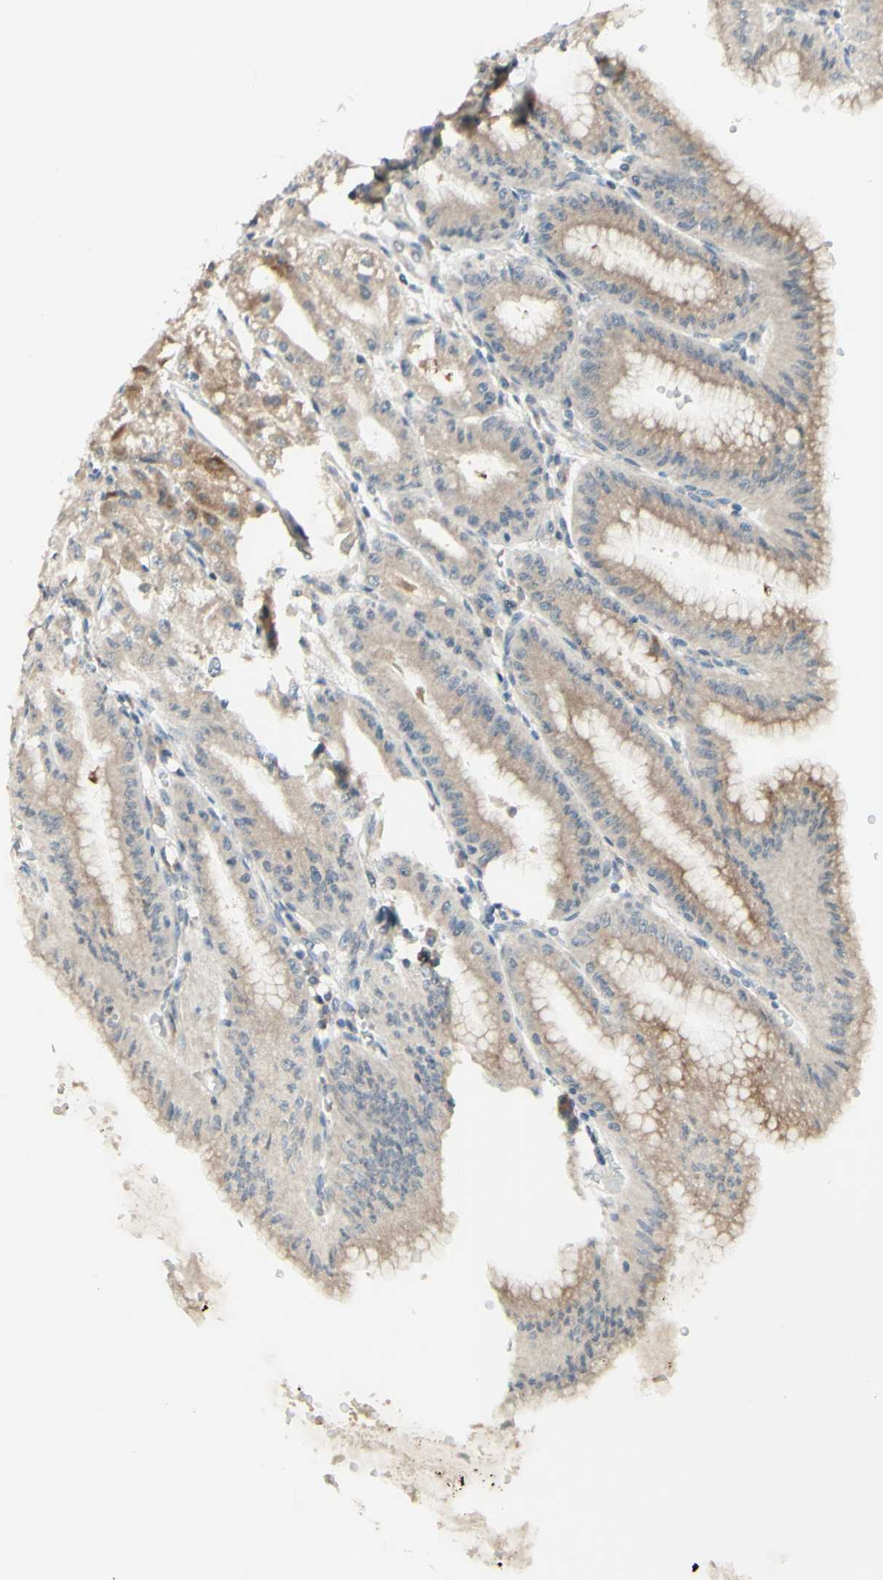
{"staining": {"intensity": "moderate", "quantity": ">75%", "location": "cytoplasmic/membranous"}, "tissue": "stomach", "cell_type": "Glandular cells", "image_type": "normal", "snomed": [{"axis": "morphology", "description": "Normal tissue, NOS"}, {"axis": "topography", "description": "Stomach, lower"}], "caption": "Glandular cells show medium levels of moderate cytoplasmic/membranous positivity in about >75% of cells in unremarkable human stomach. Nuclei are stained in blue.", "gene": "ZW10", "patient": {"sex": "male", "age": 71}}